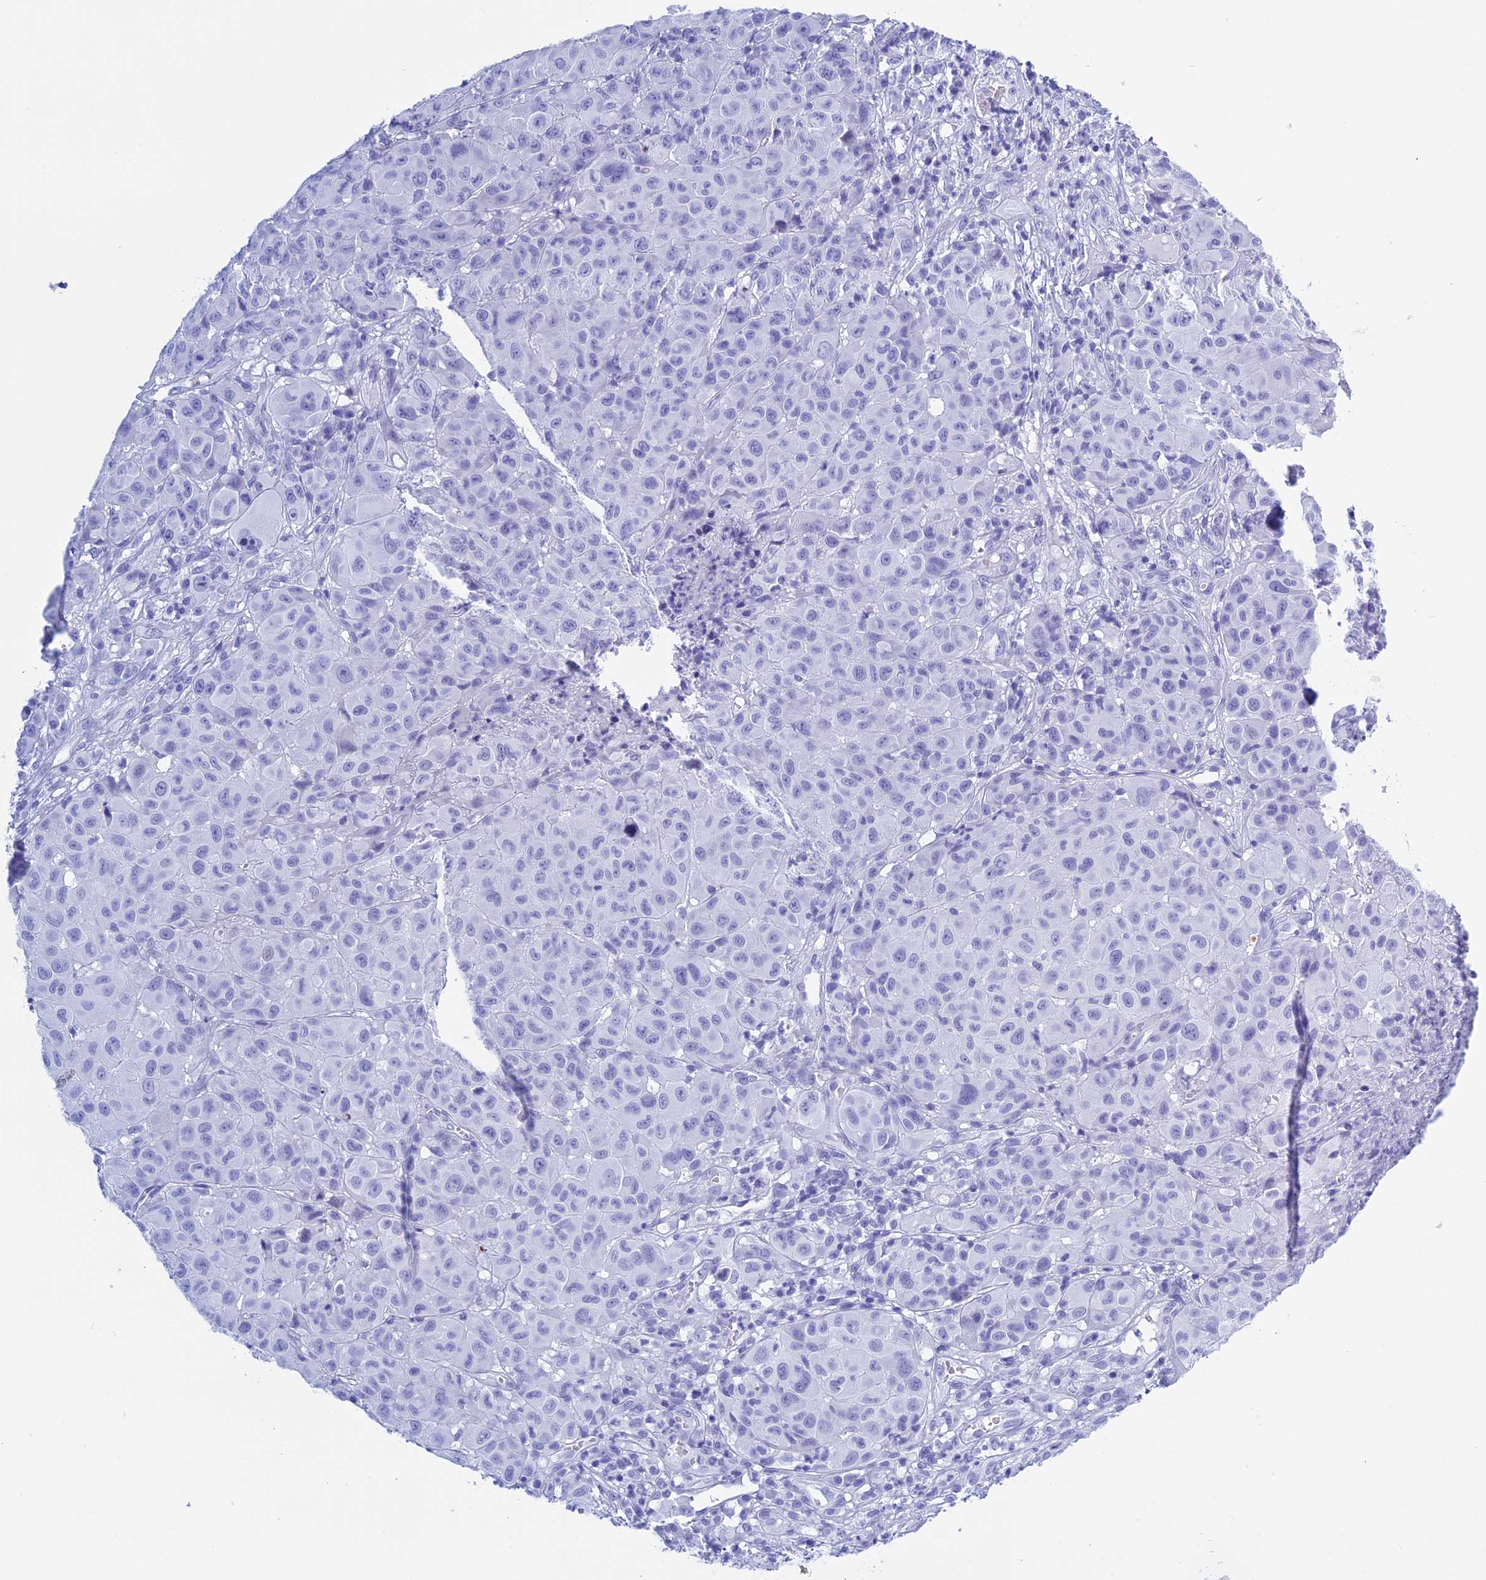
{"staining": {"intensity": "negative", "quantity": "none", "location": "none"}, "tissue": "melanoma", "cell_type": "Tumor cells", "image_type": "cancer", "snomed": [{"axis": "morphology", "description": "Malignant melanoma, NOS"}, {"axis": "topography", "description": "Skin"}], "caption": "IHC image of neoplastic tissue: malignant melanoma stained with DAB (3,3'-diaminobenzidine) shows no significant protein staining in tumor cells.", "gene": "KCTD21", "patient": {"sex": "male", "age": 73}}